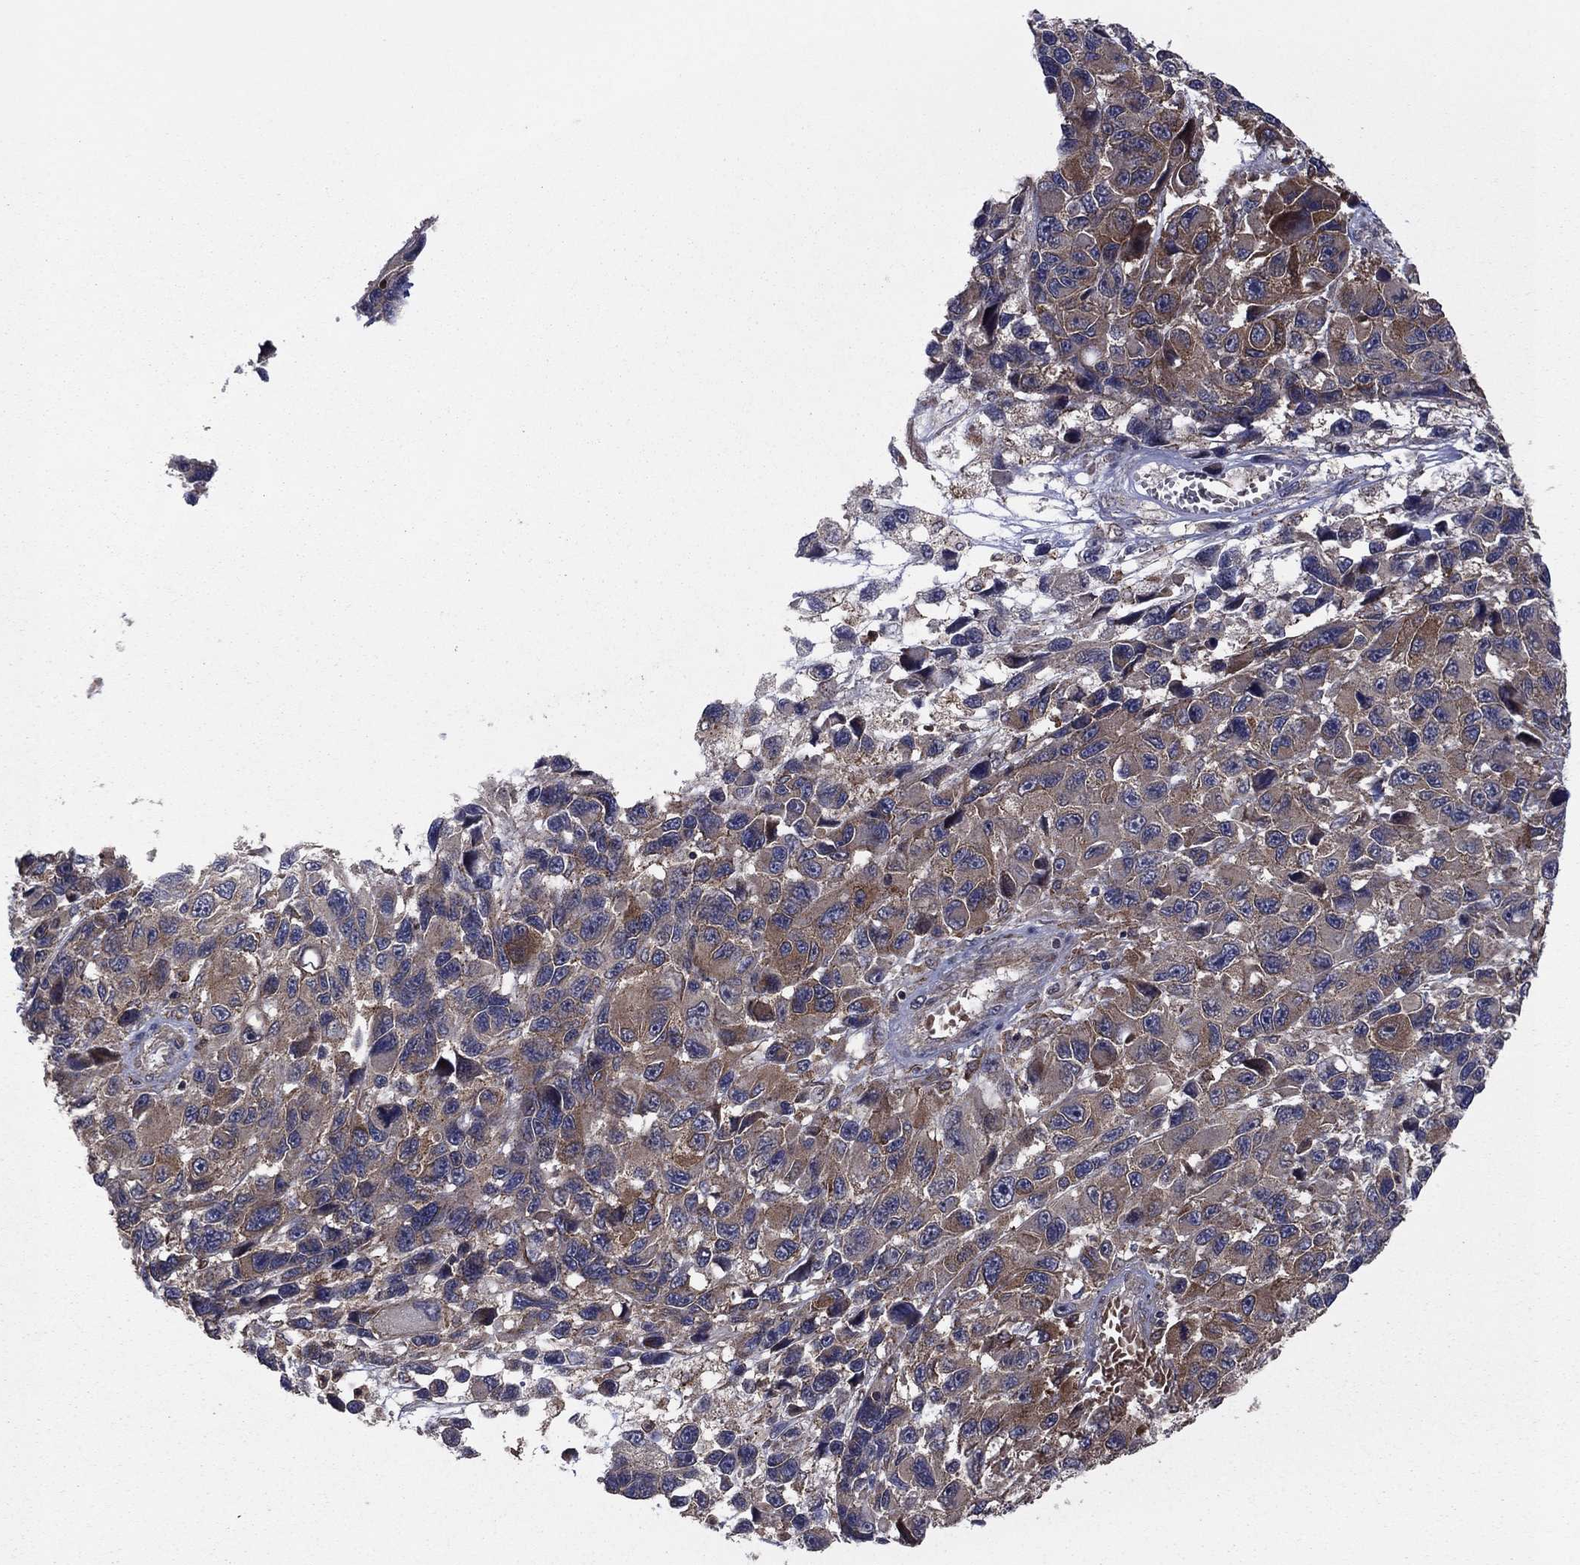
{"staining": {"intensity": "moderate", "quantity": "25%-75%", "location": "cytoplasmic/membranous"}, "tissue": "melanoma", "cell_type": "Tumor cells", "image_type": "cancer", "snomed": [{"axis": "morphology", "description": "Malignant melanoma, NOS"}, {"axis": "topography", "description": "Skin"}], "caption": "IHC photomicrograph of neoplastic tissue: human melanoma stained using immunohistochemistry (IHC) demonstrates medium levels of moderate protein expression localized specifically in the cytoplasmic/membranous of tumor cells, appearing as a cytoplasmic/membranous brown color.", "gene": "MEA1", "patient": {"sex": "male", "age": 53}}